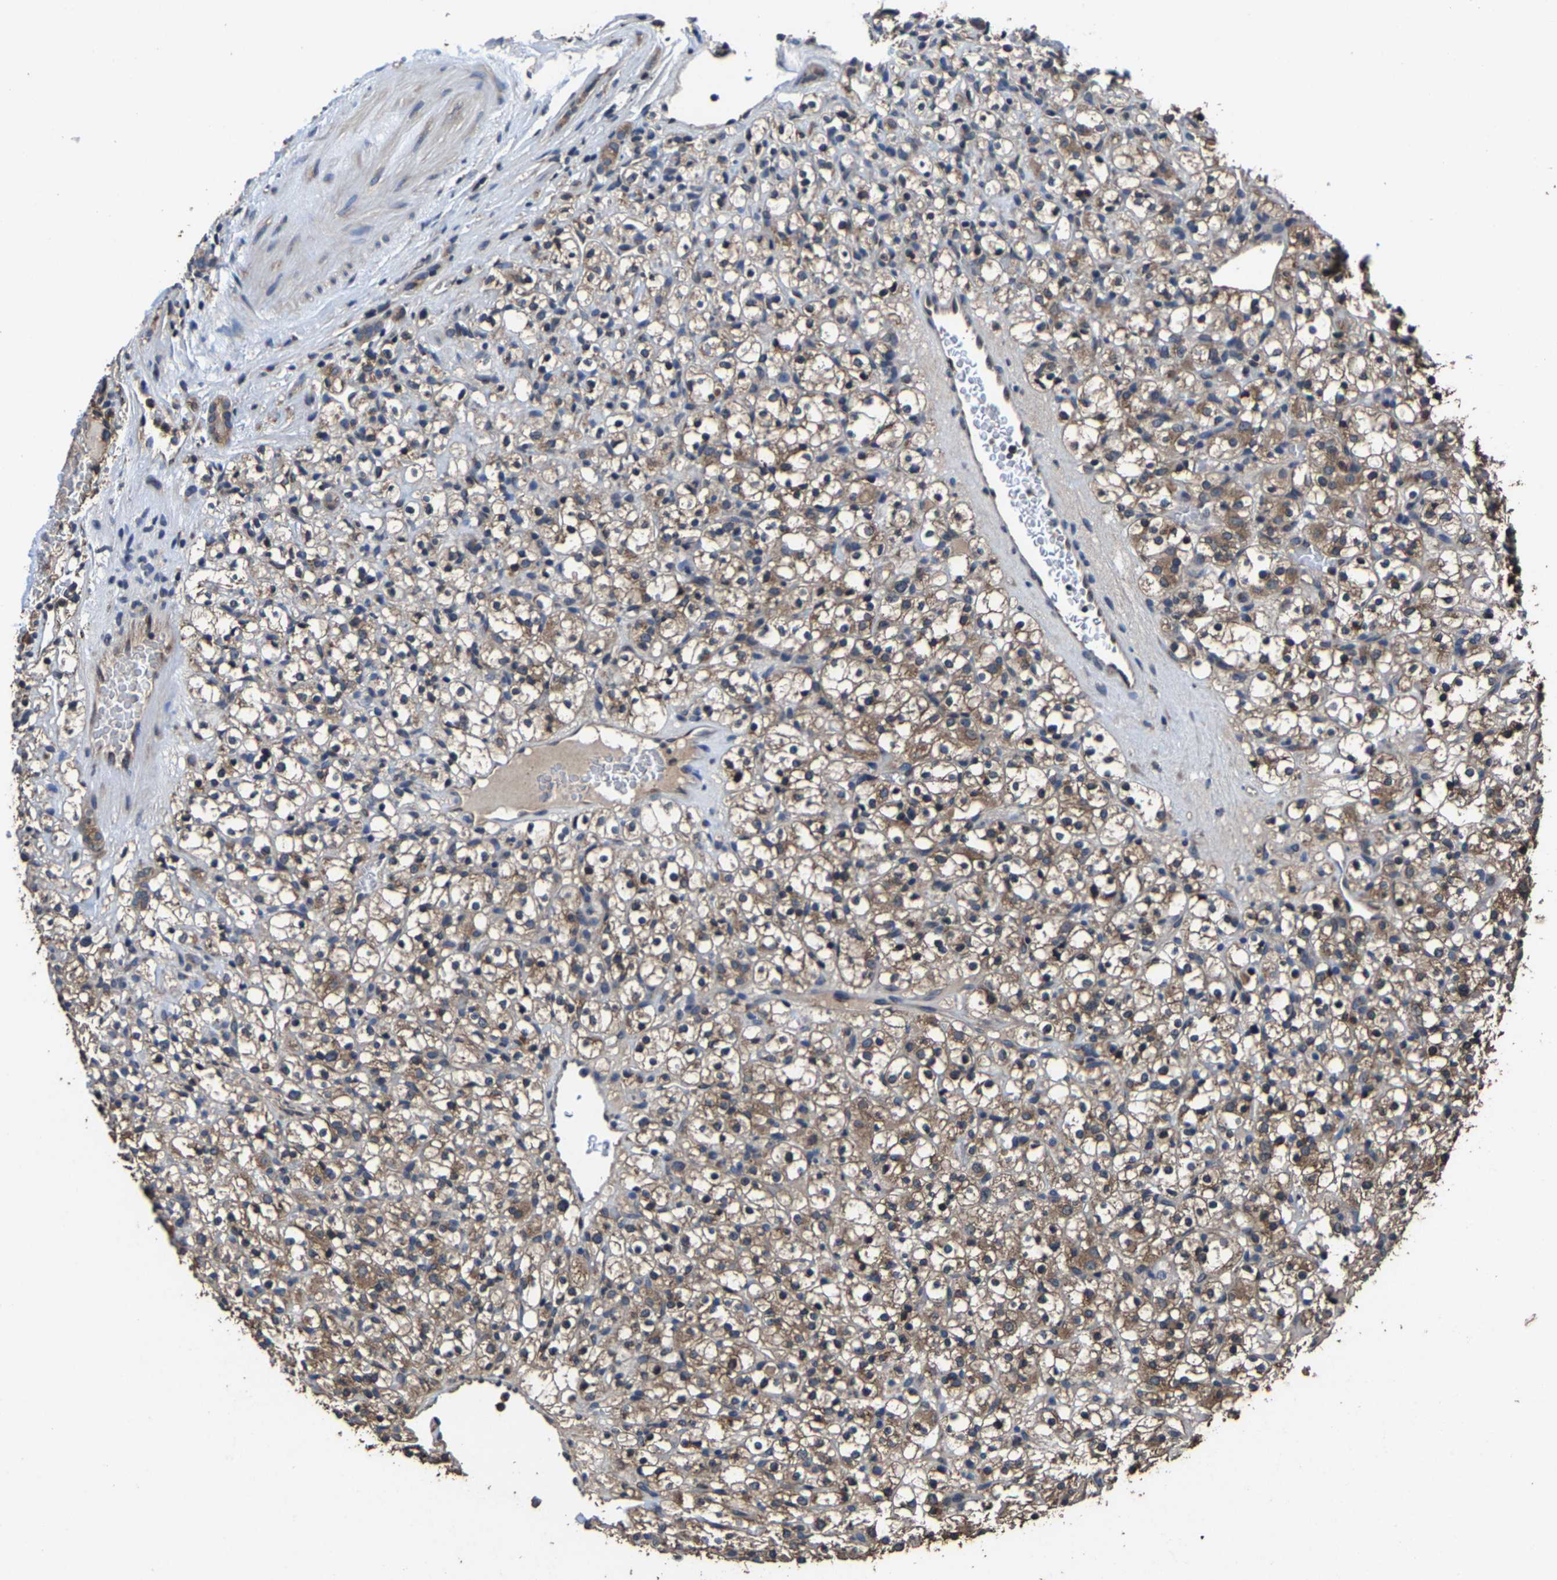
{"staining": {"intensity": "moderate", "quantity": ">75%", "location": "cytoplasmic/membranous"}, "tissue": "renal cancer", "cell_type": "Tumor cells", "image_type": "cancer", "snomed": [{"axis": "morphology", "description": "Normal tissue, NOS"}, {"axis": "morphology", "description": "Adenocarcinoma, NOS"}, {"axis": "topography", "description": "Kidney"}], "caption": "Human adenocarcinoma (renal) stained for a protein (brown) exhibits moderate cytoplasmic/membranous positive positivity in approximately >75% of tumor cells.", "gene": "EBAG9", "patient": {"sex": "female", "age": 72}}